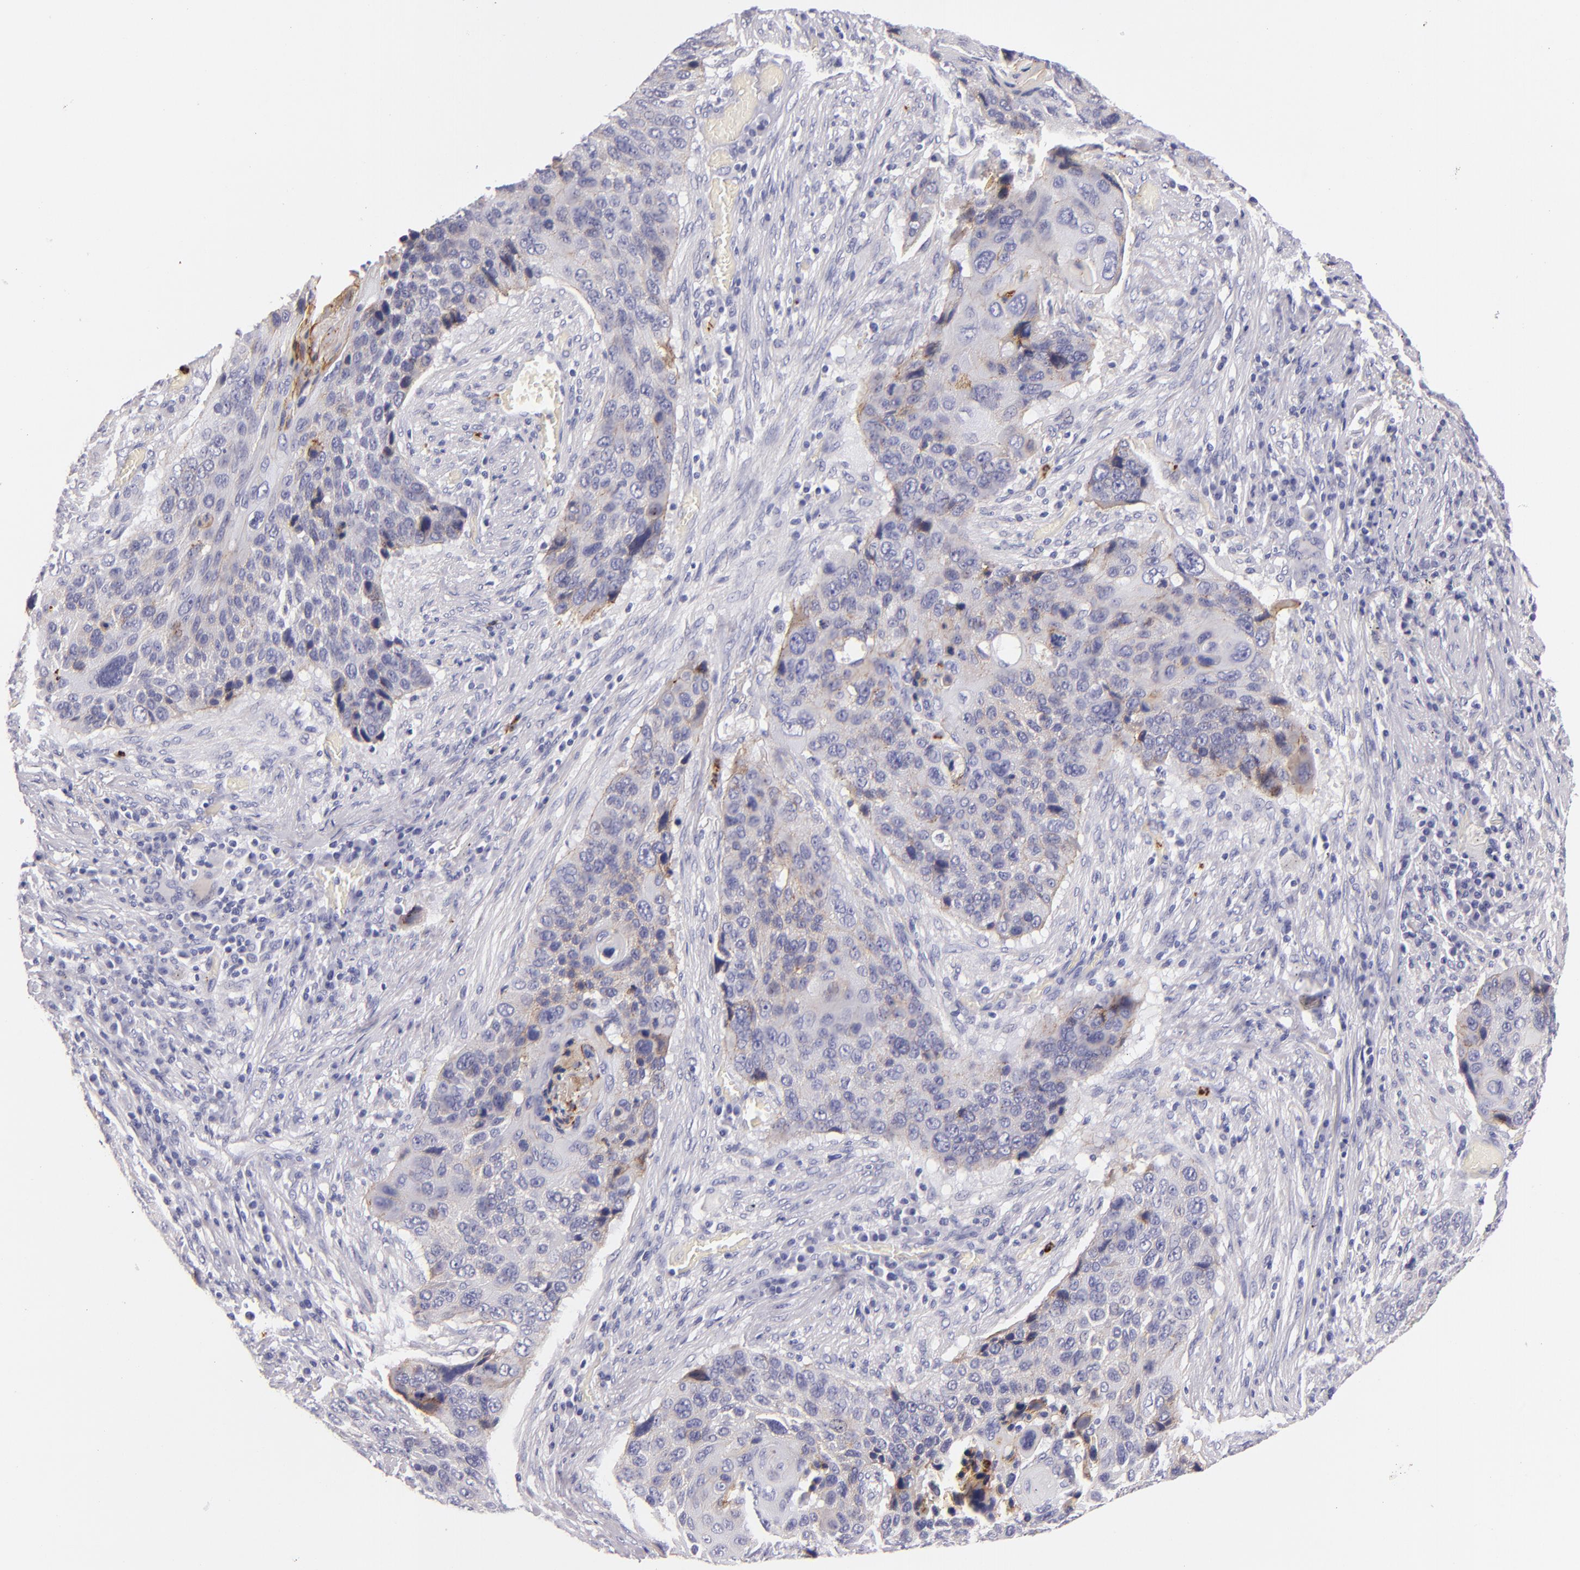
{"staining": {"intensity": "weak", "quantity": "<25%", "location": "cytoplasmic/membranous"}, "tissue": "lung cancer", "cell_type": "Tumor cells", "image_type": "cancer", "snomed": [{"axis": "morphology", "description": "Squamous cell carcinoma, NOS"}, {"axis": "topography", "description": "Lung"}], "caption": "The micrograph reveals no significant positivity in tumor cells of lung cancer (squamous cell carcinoma).", "gene": "CDH3", "patient": {"sex": "male", "age": 68}}